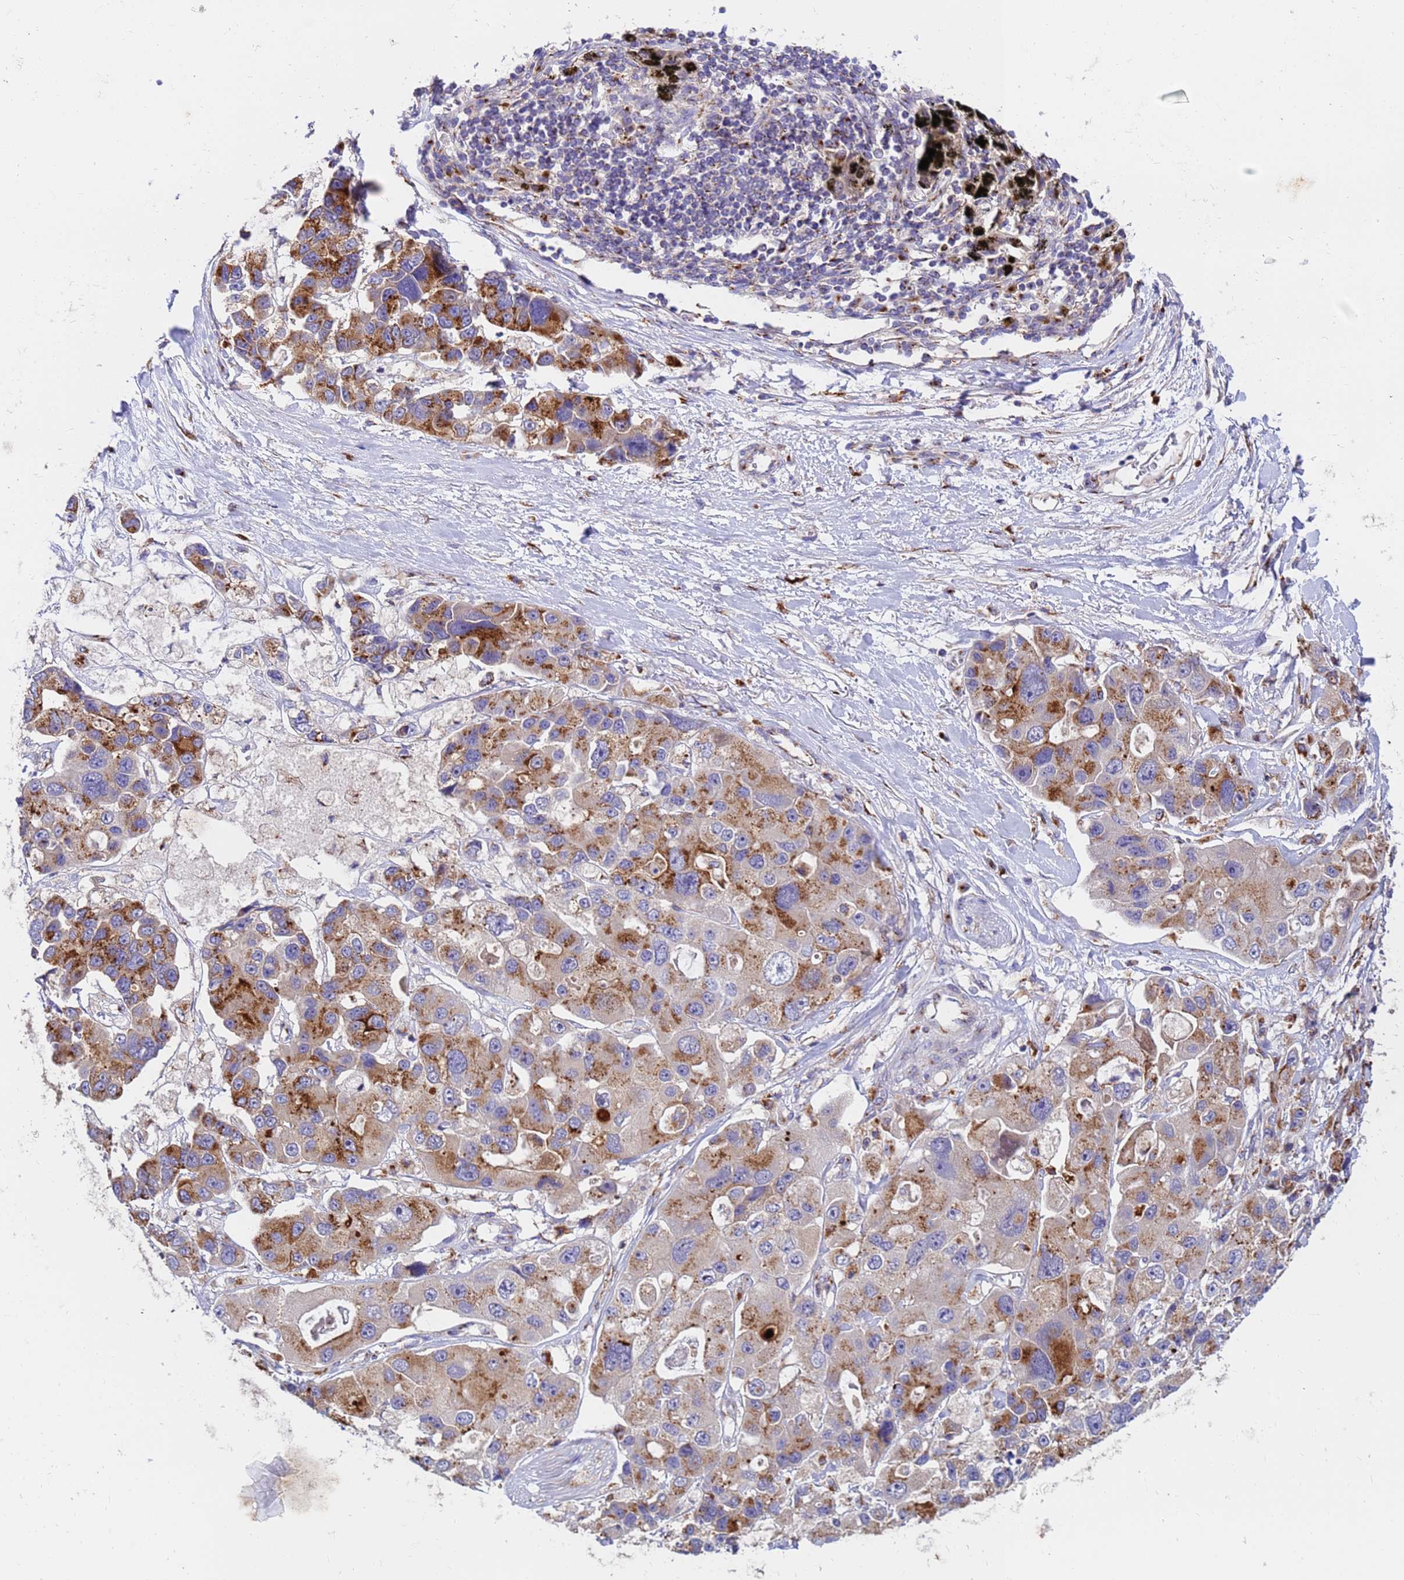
{"staining": {"intensity": "moderate", "quantity": ">75%", "location": "cytoplasmic/membranous"}, "tissue": "lung cancer", "cell_type": "Tumor cells", "image_type": "cancer", "snomed": [{"axis": "morphology", "description": "Adenocarcinoma, NOS"}, {"axis": "topography", "description": "Lung"}], "caption": "Immunohistochemical staining of human lung cancer displays medium levels of moderate cytoplasmic/membranous protein staining in about >75% of tumor cells.", "gene": "HPS3", "patient": {"sex": "female", "age": 54}}